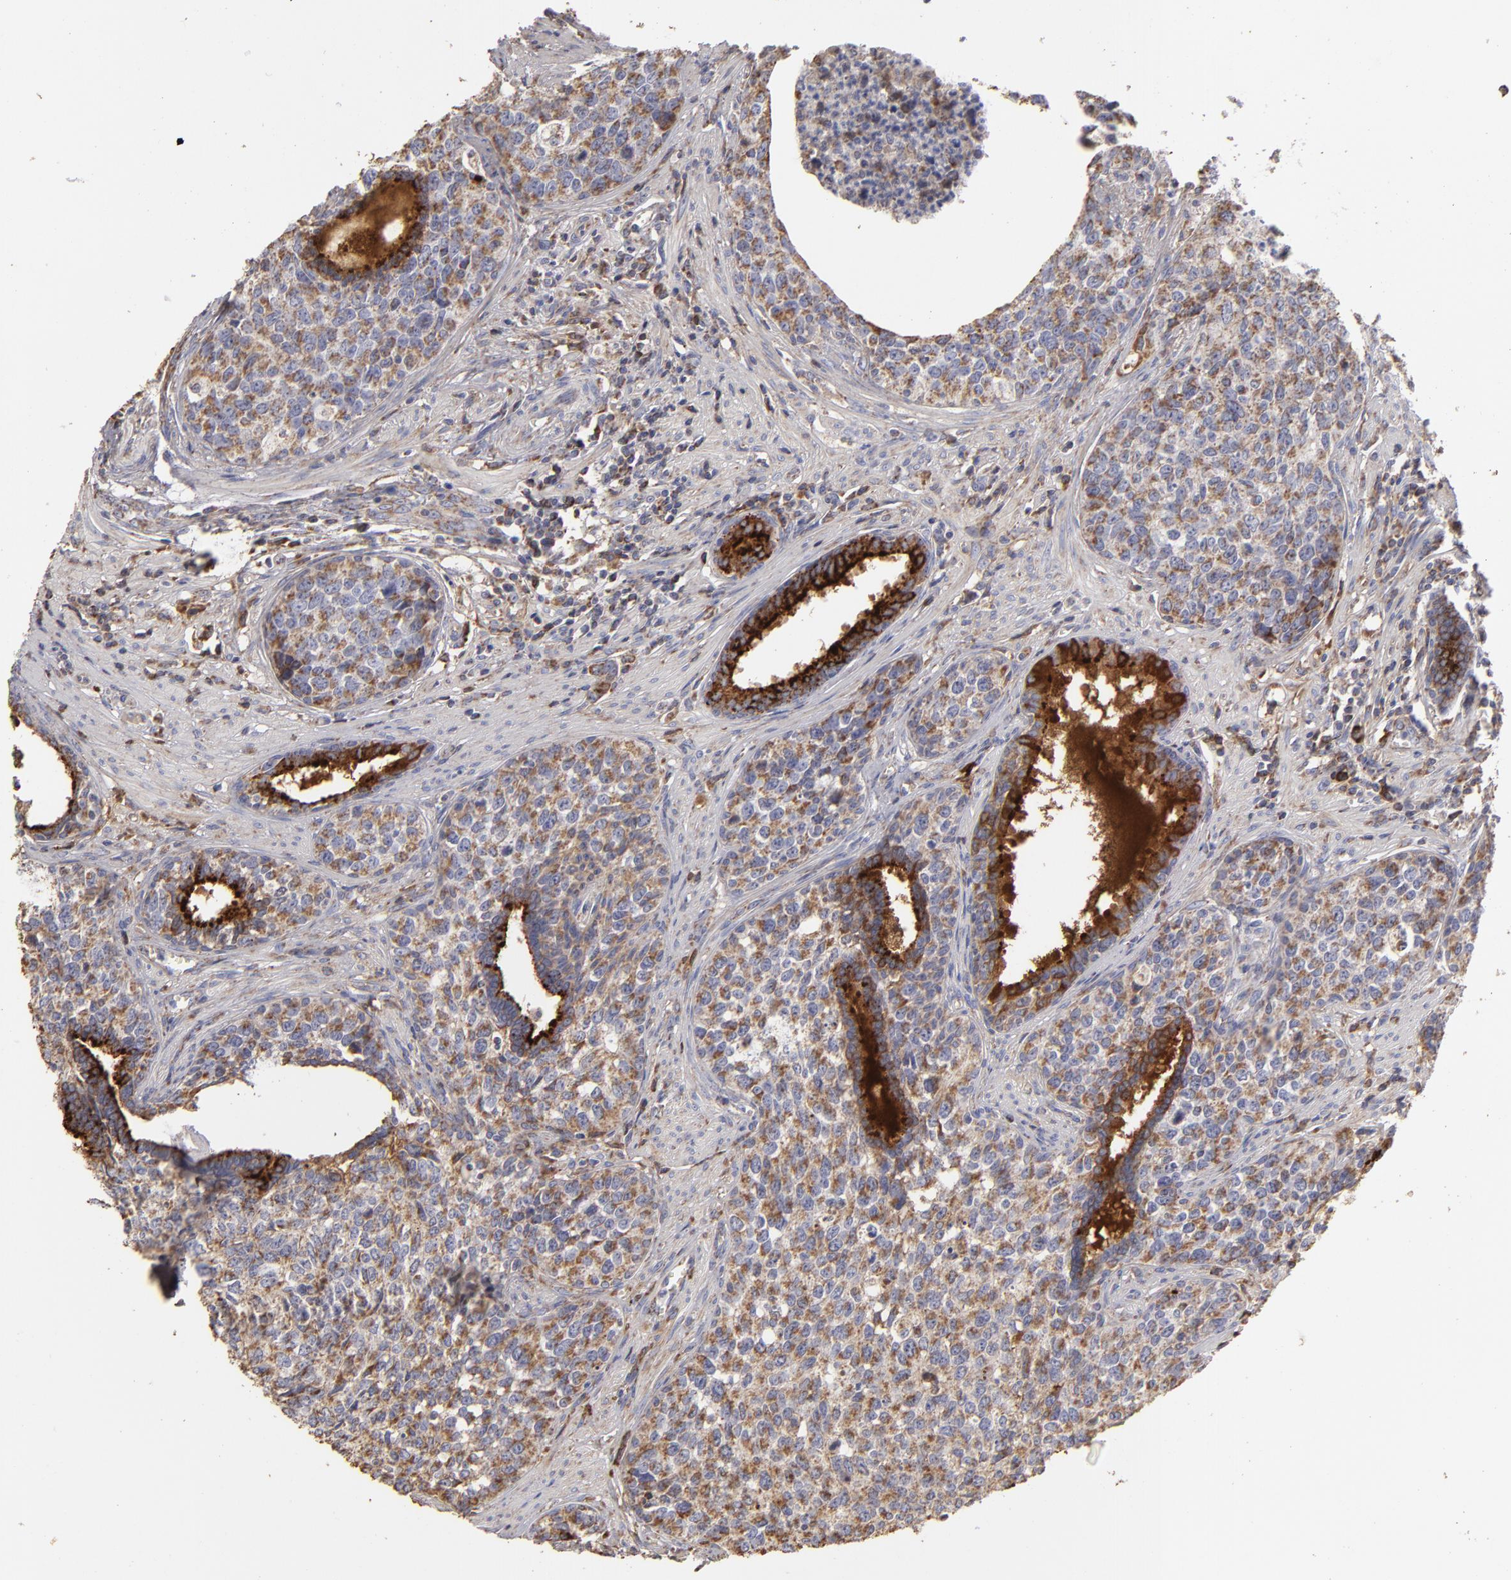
{"staining": {"intensity": "moderate", "quantity": "25%-75%", "location": "cytoplasmic/membranous"}, "tissue": "urothelial cancer", "cell_type": "Tumor cells", "image_type": "cancer", "snomed": [{"axis": "morphology", "description": "Urothelial carcinoma, High grade"}, {"axis": "topography", "description": "Urinary bladder"}], "caption": "Immunohistochemistry (IHC) staining of high-grade urothelial carcinoma, which displays medium levels of moderate cytoplasmic/membranous positivity in approximately 25%-75% of tumor cells indicating moderate cytoplasmic/membranous protein expression. The staining was performed using DAB (3,3'-diaminobenzidine) (brown) for protein detection and nuclei were counterstained in hematoxylin (blue).", "gene": "CFB", "patient": {"sex": "male", "age": 81}}